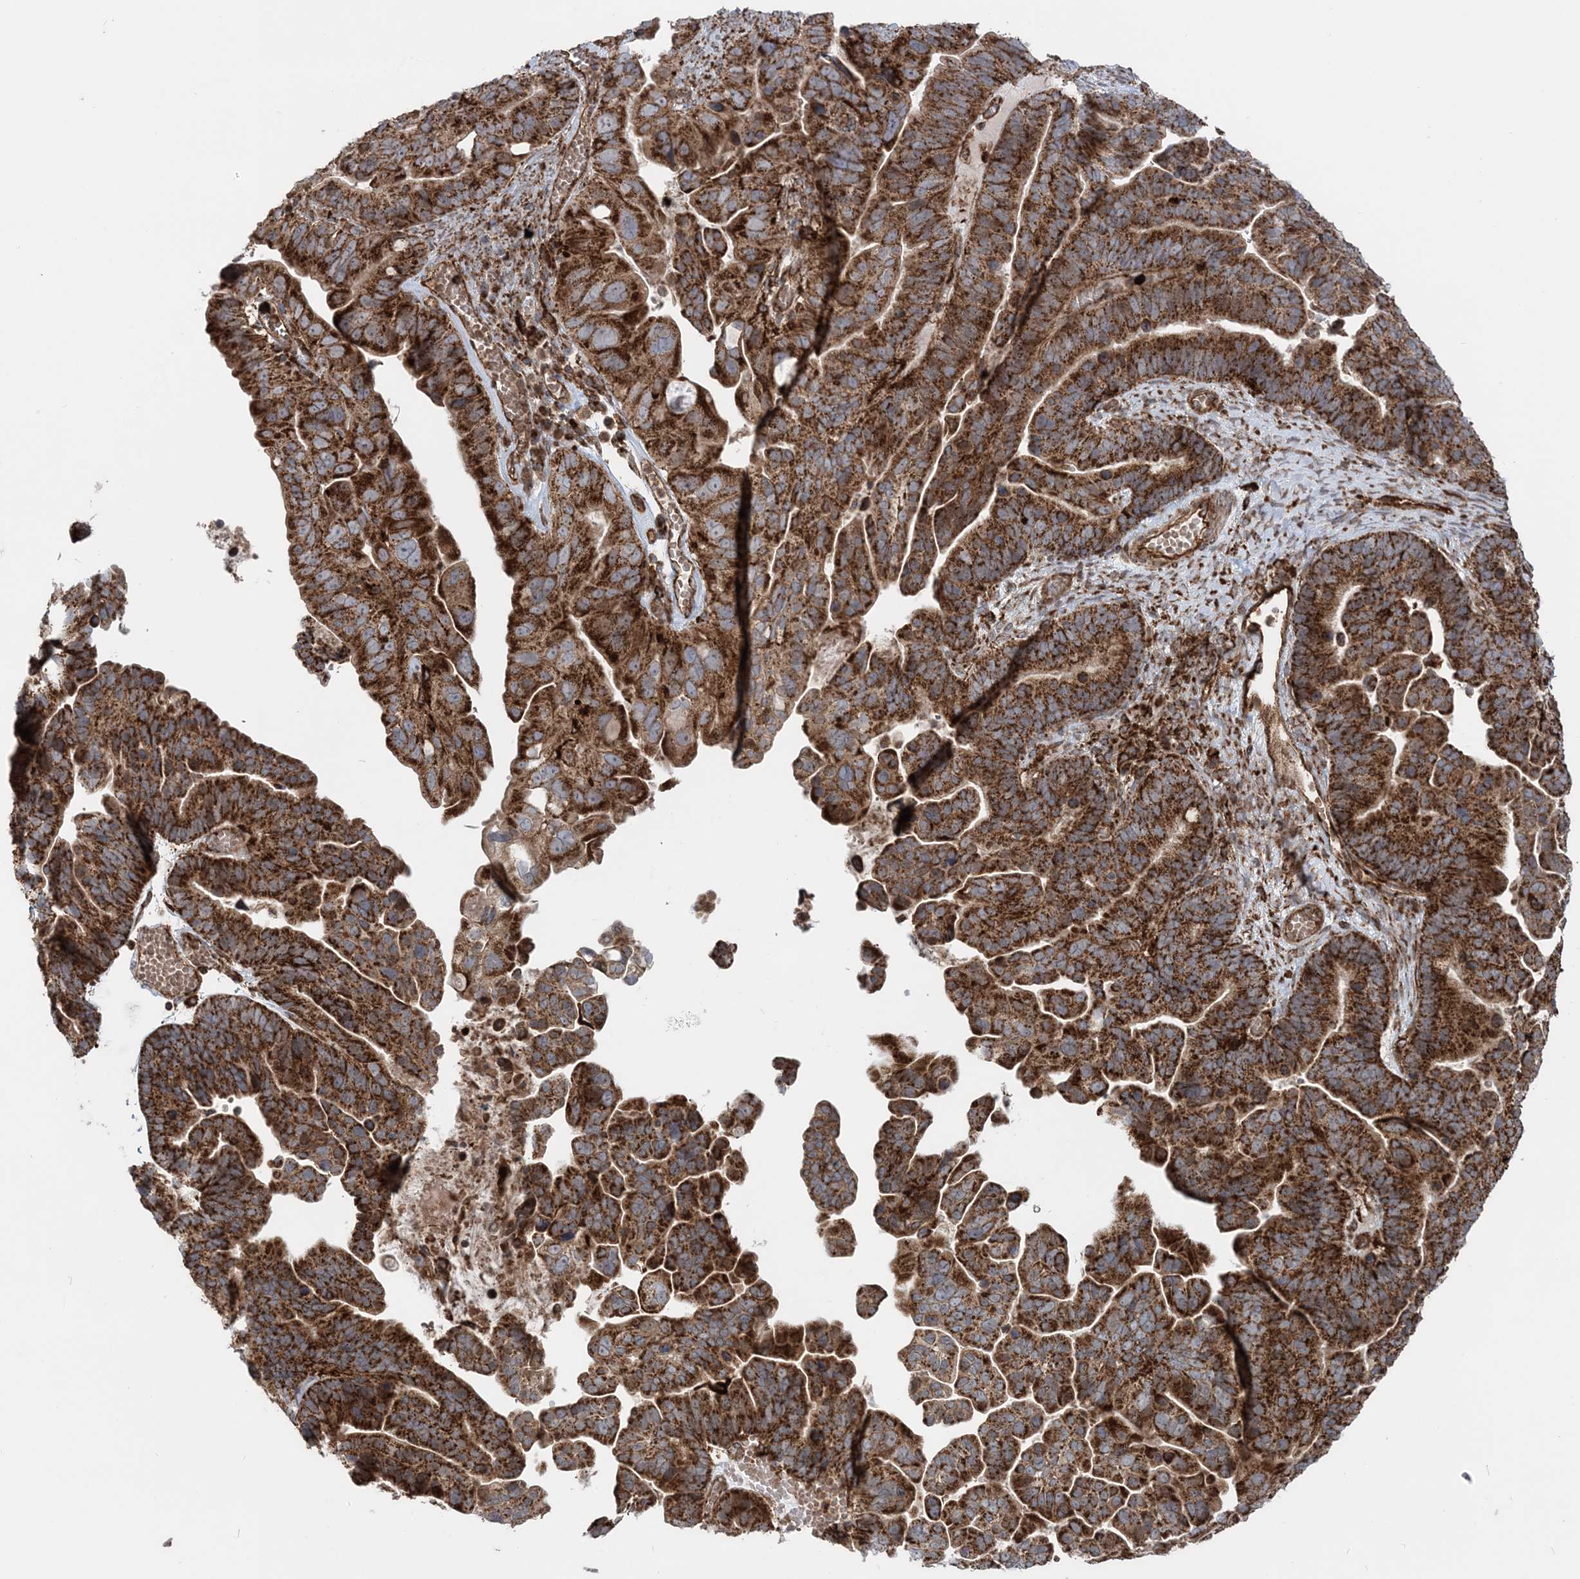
{"staining": {"intensity": "strong", "quantity": ">75%", "location": "cytoplasmic/membranous"}, "tissue": "ovarian cancer", "cell_type": "Tumor cells", "image_type": "cancer", "snomed": [{"axis": "morphology", "description": "Cystadenocarcinoma, serous, NOS"}, {"axis": "topography", "description": "Ovary"}], "caption": "Immunohistochemistry (IHC) of ovarian cancer demonstrates high levels of strong cytoplasmic/membranous staining in approximately >75% of tumor cells. Nuclei are stained in blue.", "gene": "LRPPRC", "patient": {"sex": "female", "age": 56}}